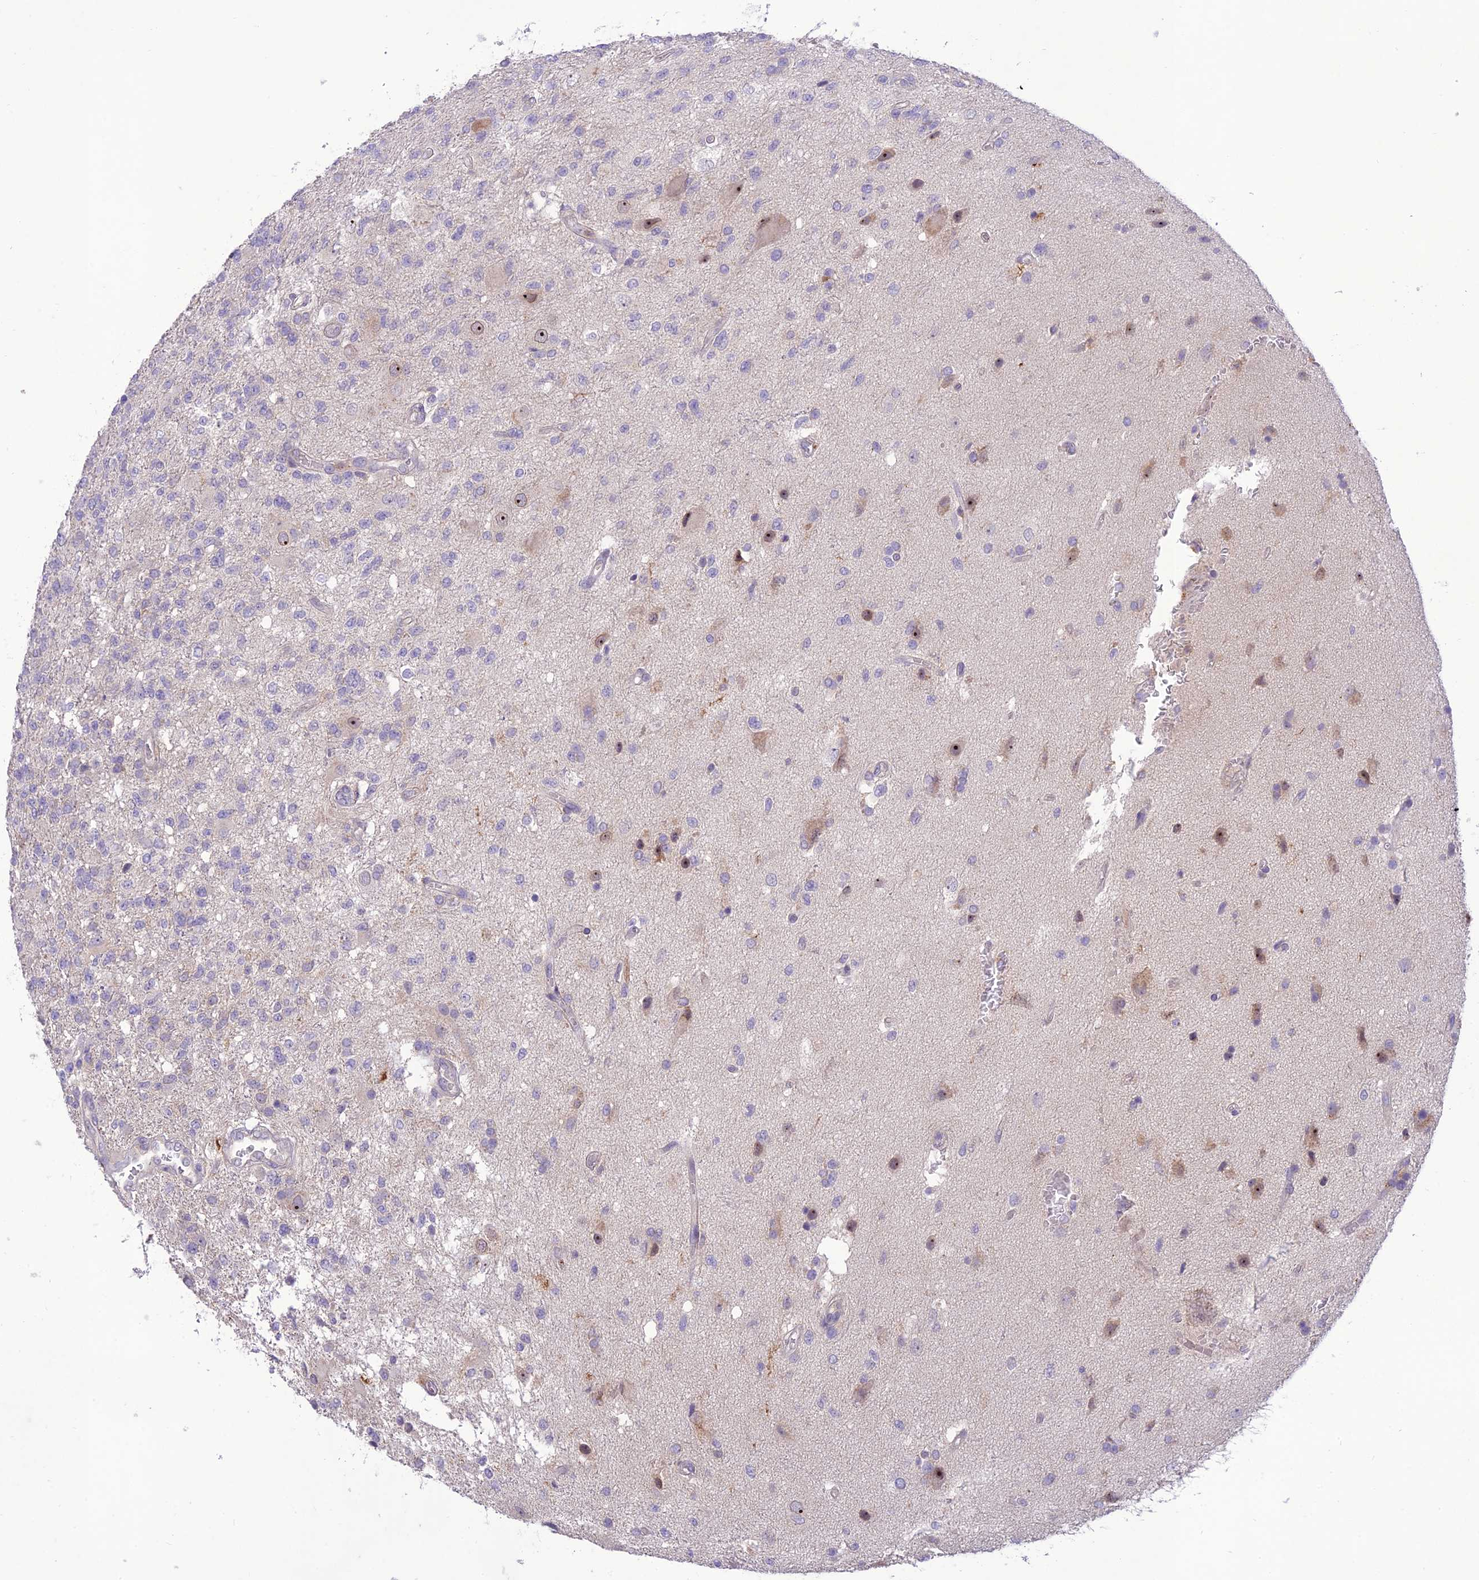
{"staining": {"intensity": "negative", "quantity": "none", "location": "none"}, "tissue": "glioma", "cell_type": "Tumor cells", "image_type": "cancer", "snomed": [{"axis": "morphology", "description": "Glioma, malignant, High grade"}, {"axis": "topography", "description": "Brain"}], "caption": "Immunohistochemistry (IHC) of glioma shows no expression in tumor cells.", "gene": "ITGAE", "patient": {"sex": "male", "age": 56}}